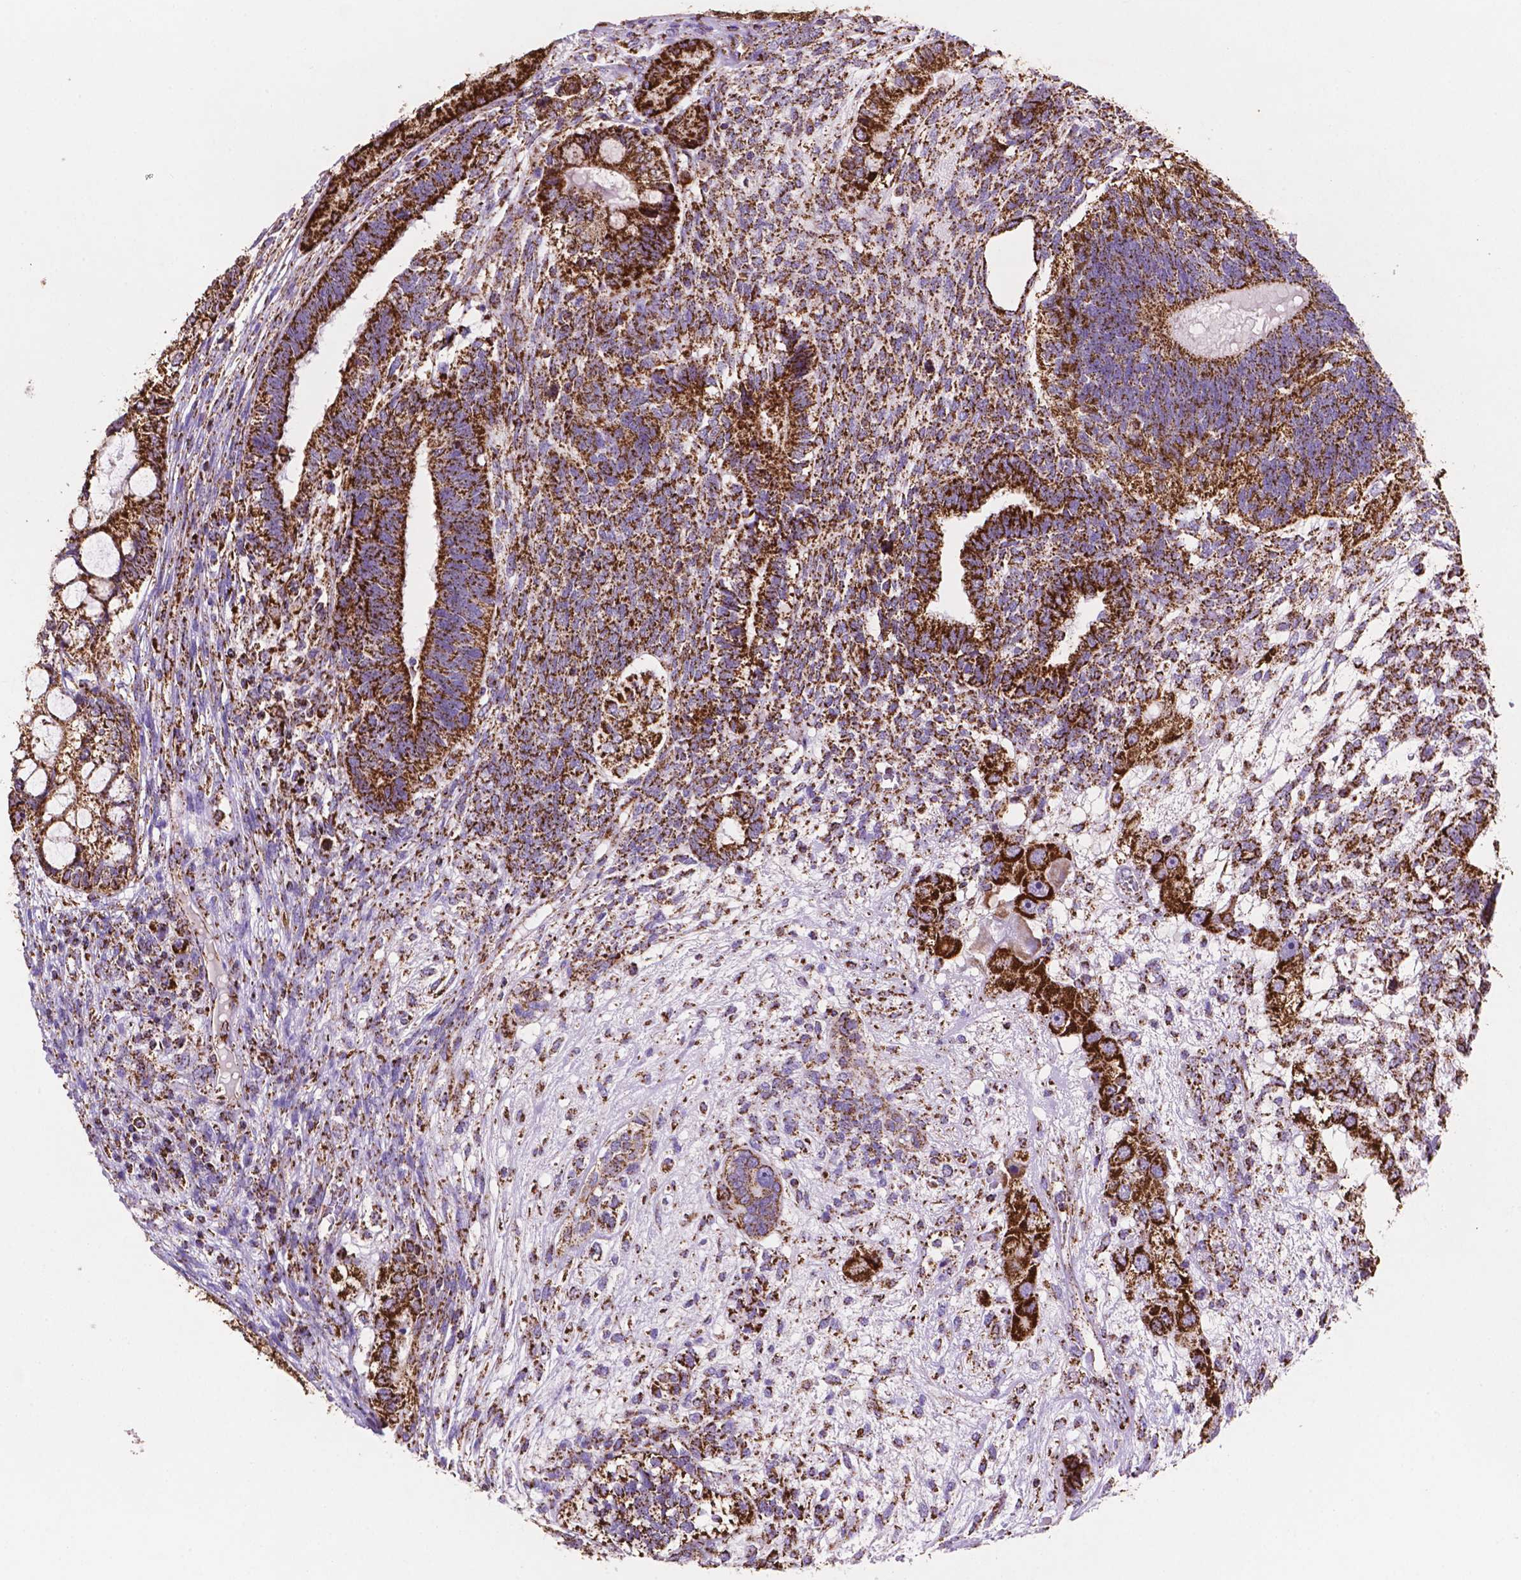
{"staining": {"intensity": "strong", "quantity": ">75%", "location": "cytoplasmic/membranous"}, "tissue": "testis cancer", "cell_type": "Tumor cells", "image_type": "cancer", "snomed": [{"axis": "morphology", "description": "Seminoma, NOS"}, {"axis": "morphology", "description": "Carcinoma, Embryonal, NOS"}, {"axis": "topography", "description": "Testis"}], "caption": "Immunohistochemical staining of human testis seminoma demonstrates high levels of strong cytoplasmic/membranous positivity in approximately >75% of tumor cells. The staining was performed using DAB (3,3'-diaminobenzidine) to visualize the protein expression in brown, while the nuclei were stained in blue with hematoxylin (Magnification: 20x).", "gene": "HSPD1", "patient": {"sex": "male", "age": 41}}